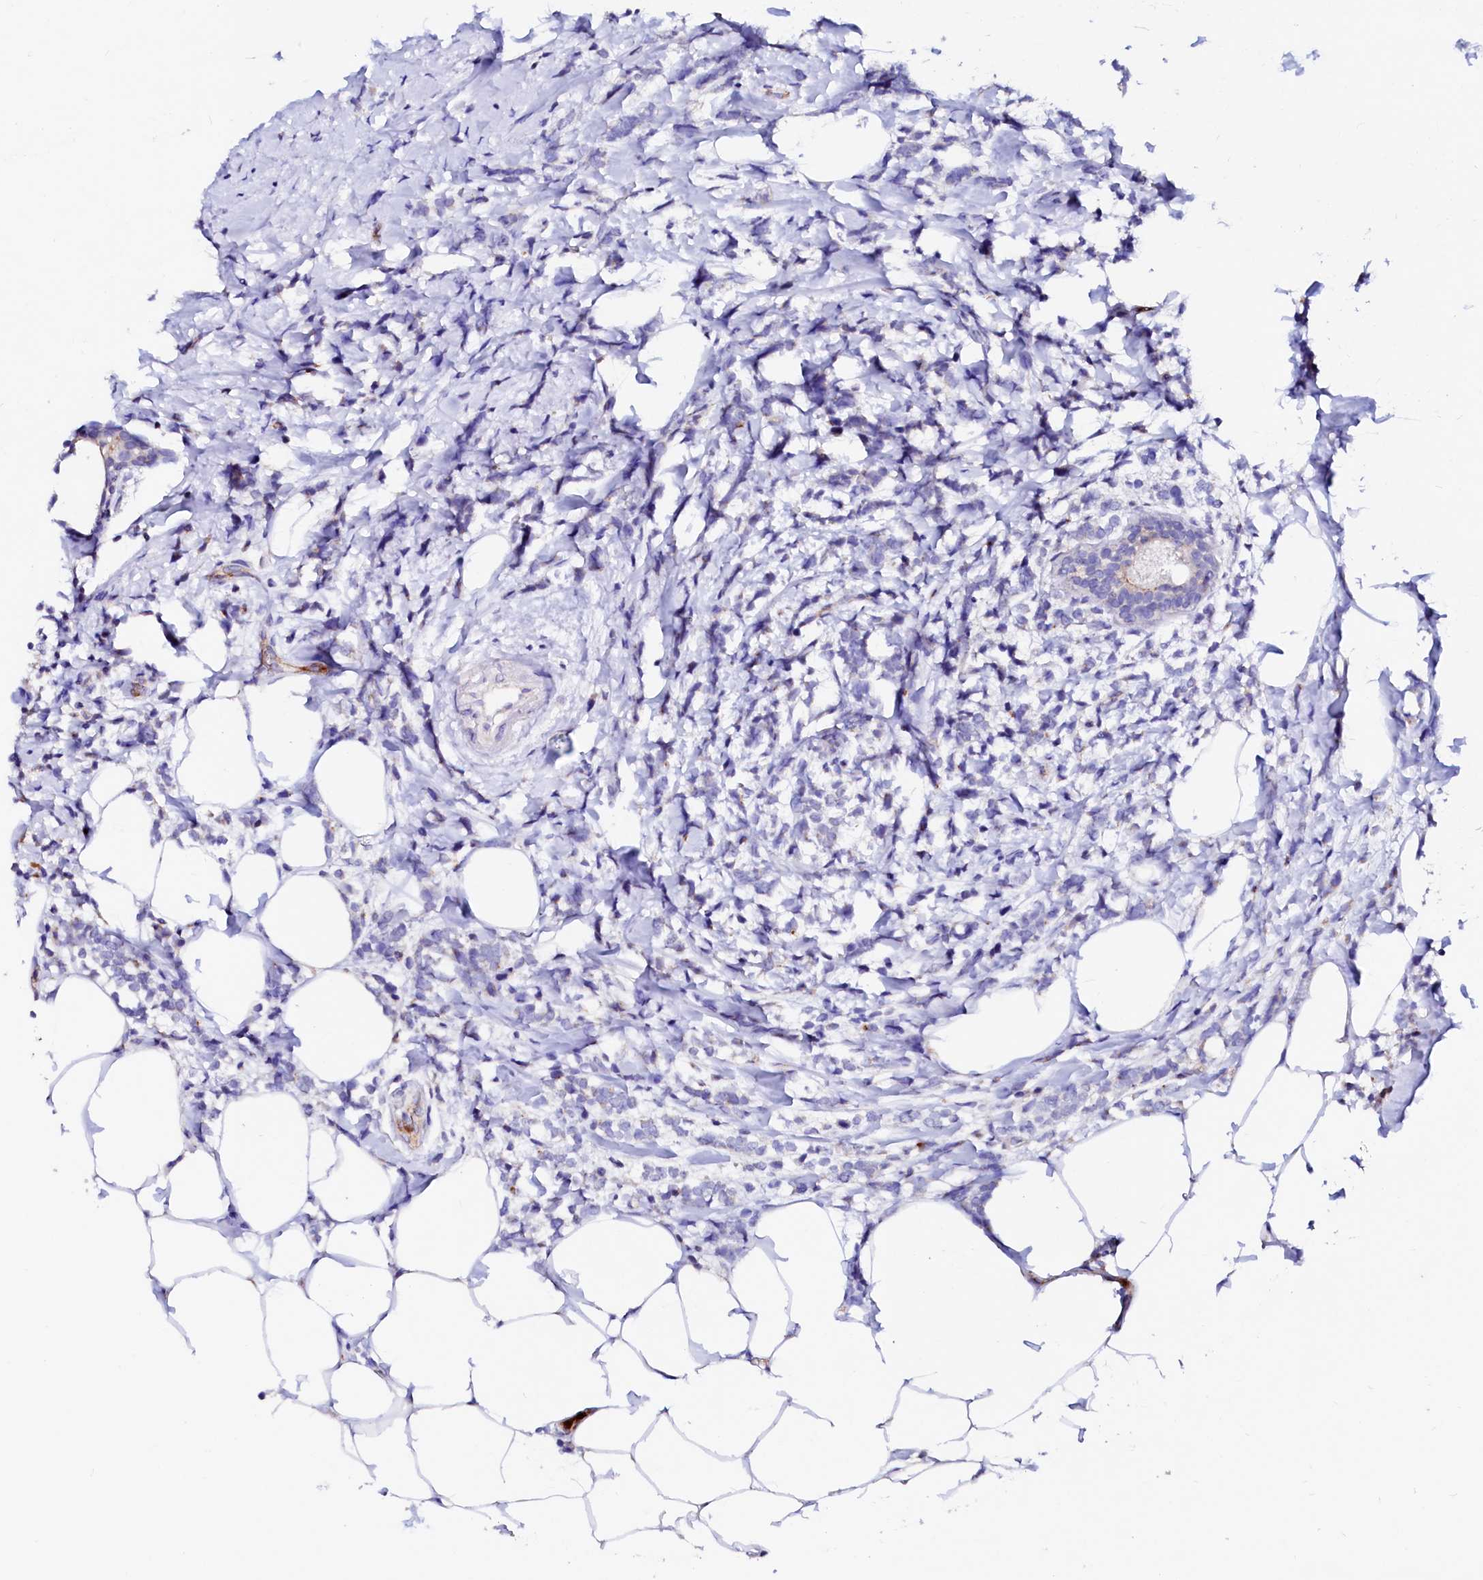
{"staining": {"intensity": "negative", "quantity": "none", "location": "none"}, "tissue": "breast cancer", "cell_type": "Tumor cells", "image_type": "cancer", "snomed": [{"axis": "morphology", "description": "Lobular carcinoma"}, {"axis": "topography", "description": "Breast"}], "caption": "High power microscopy photomicrograph of an immunohistochemistry image of breast cancer (lobular carcinoma), revealing no significant staining in tumor cells.", "gene": "RAB27A", "patient": {"sex": "female", "age": 58}}